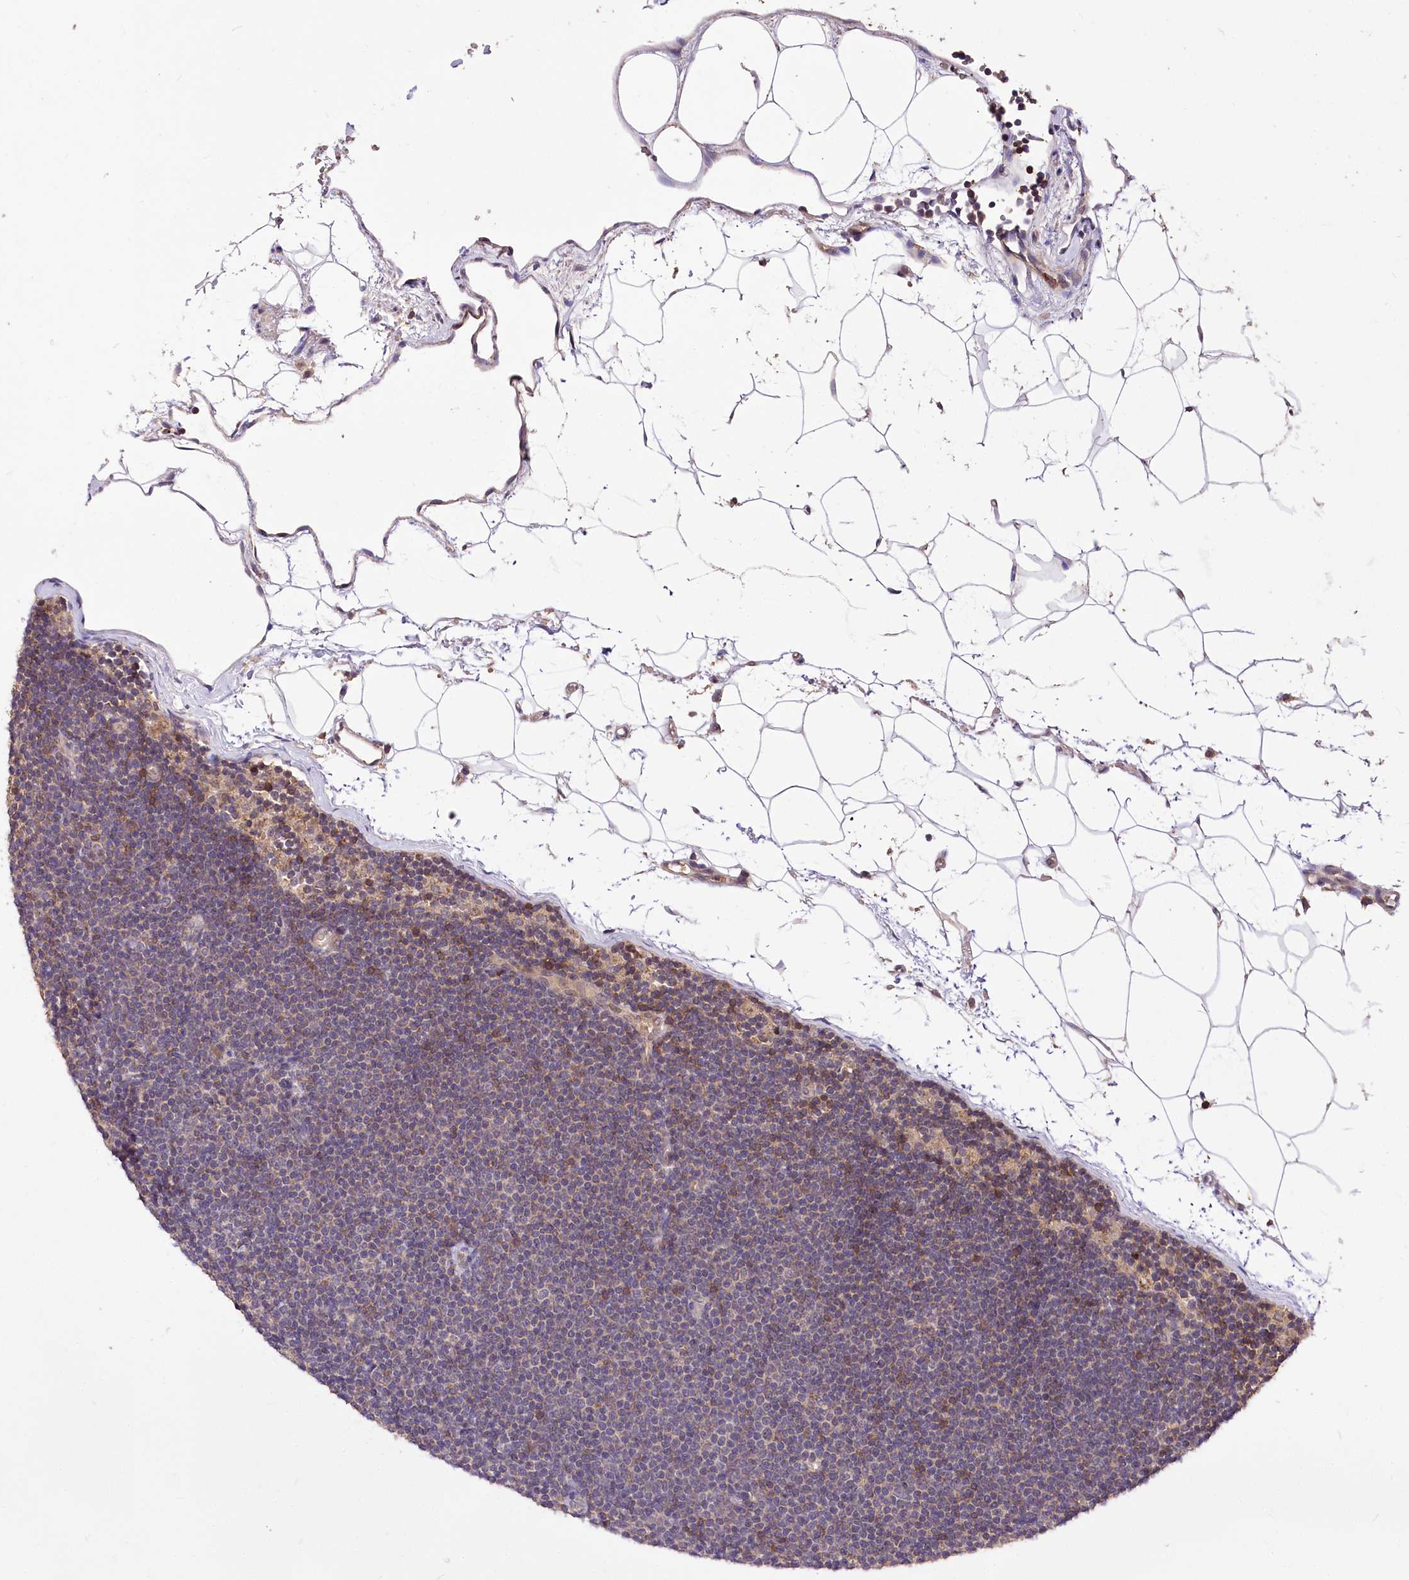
{"staining": {"intensity": "weak", "quantity": "<25%", "location": "cytoplasmic/membranous,nuclear"}, "tissue": "lymphoma", "cell_type": "Tumor cells", "image_type": "cancer", "snomed": [{"axis": "morphology", "description": "Malignant lymphoma, non-Hodgkin's type, Low grade"}, {"axis": "topography", "description": "Lymph node"}], "caption": "A photomicrograph of malignant lymphoma, non-Hodgkin's type (low-grade) stained for a protein displays no brown staining in tumor cells.", "gene": "SERGEF", "patient": {"sex": "female", "age": 53}}